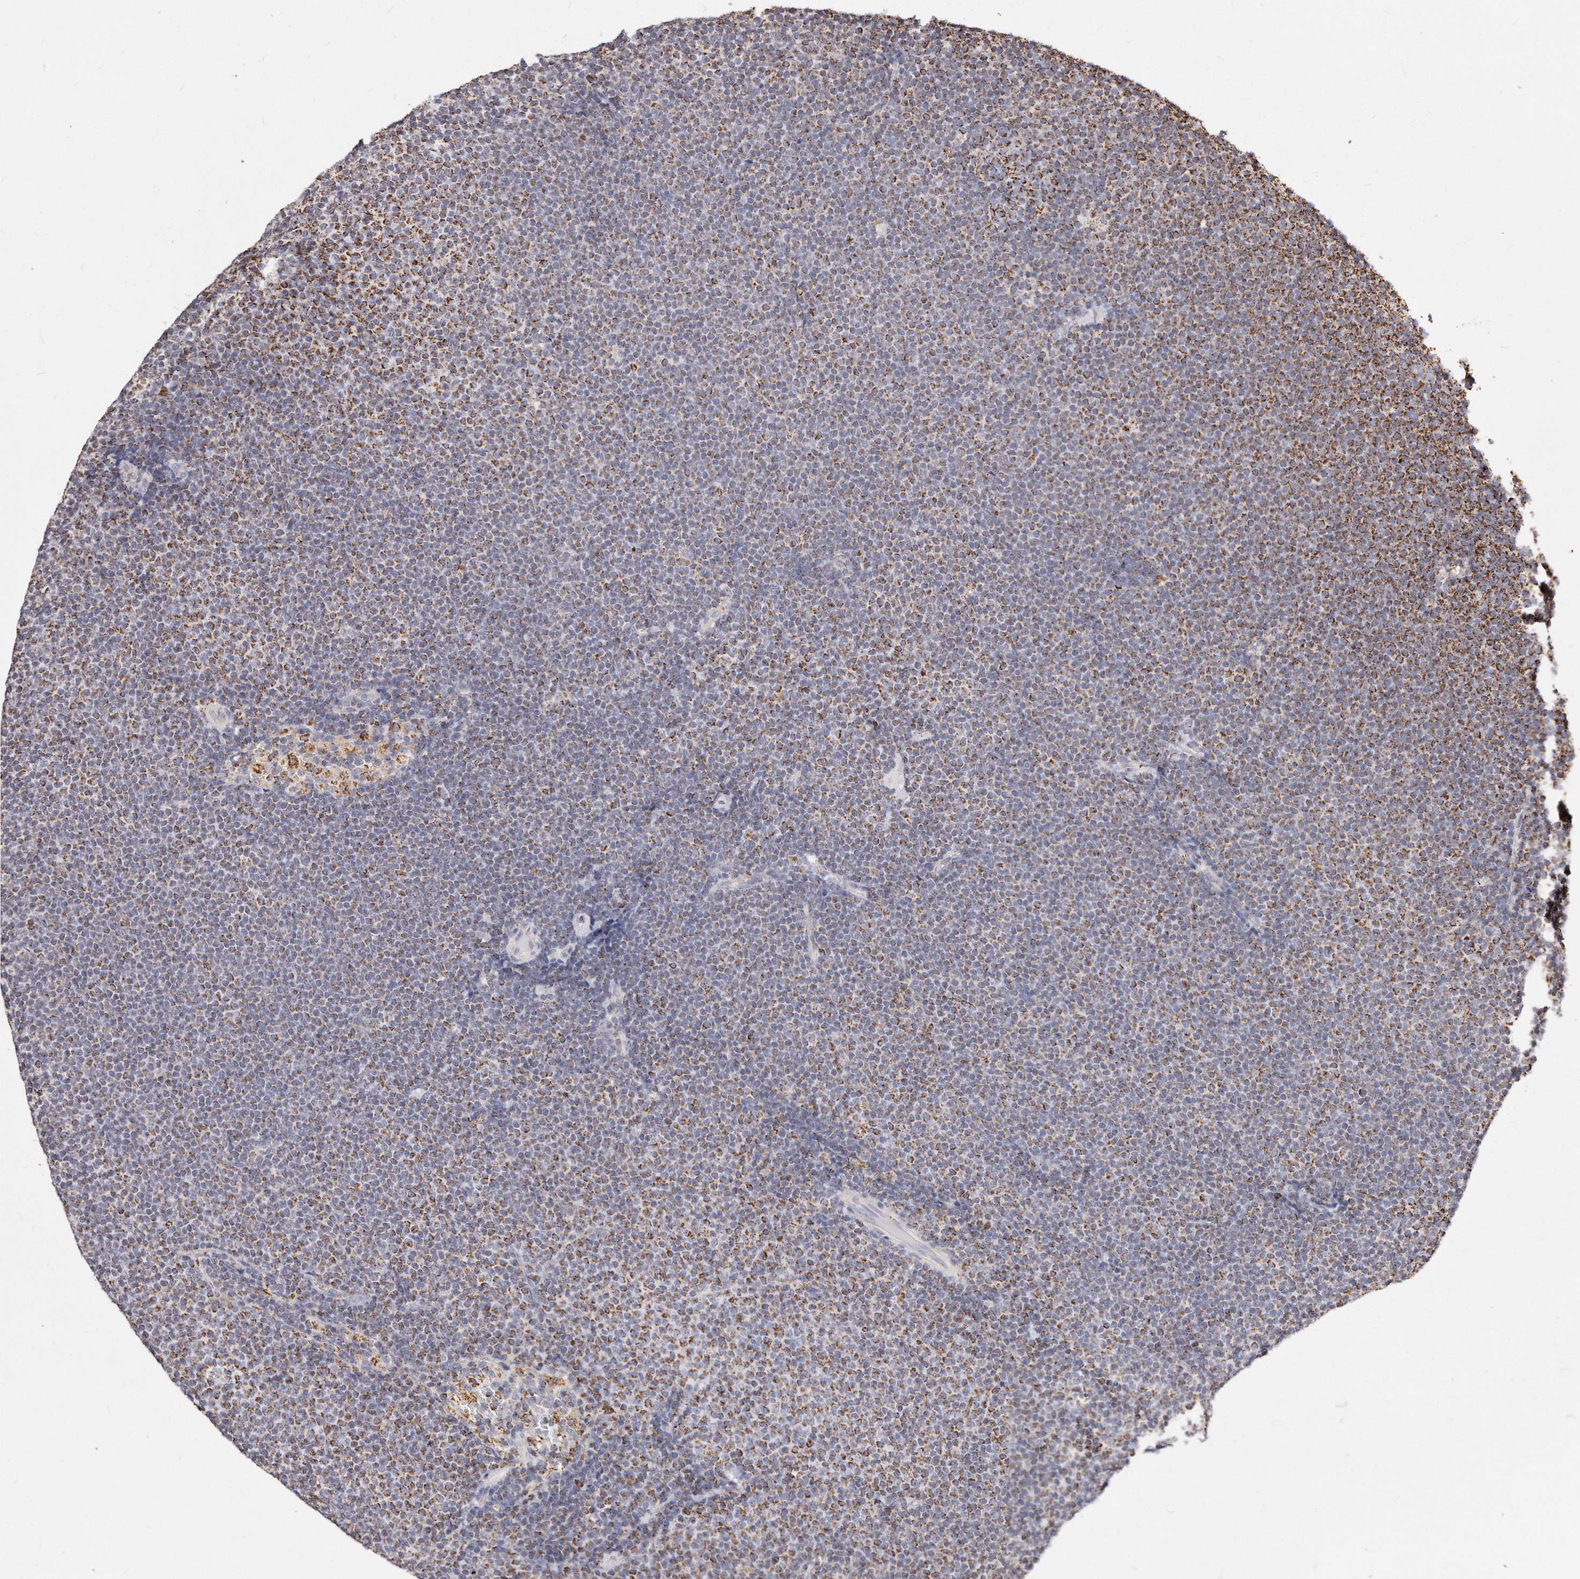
{"staining": {"intensity": "moderate", "quantity": ">75%", "location": "cytoplasmic/membranous"}, "tissue": "lymphoma", "cell_type": "Tumor cells", "image_type": "cancer", "snomed": [{"axis": "morphology", "description": "Malignant lymphoma, non-Hodgkin's type, Low grade"}, {"axis": "topography", "description": "Lymph node"}], "caption": "This micrograph demonstrates lymphoma stained with IHC to label a protein in brown. The cytoplasmic/membranous of tumor cells show moderate positivity for the protein. Nuclei are counter-stained blue.", "gene": "RTKN", "patient": {"sex": "female", "age": 53}}